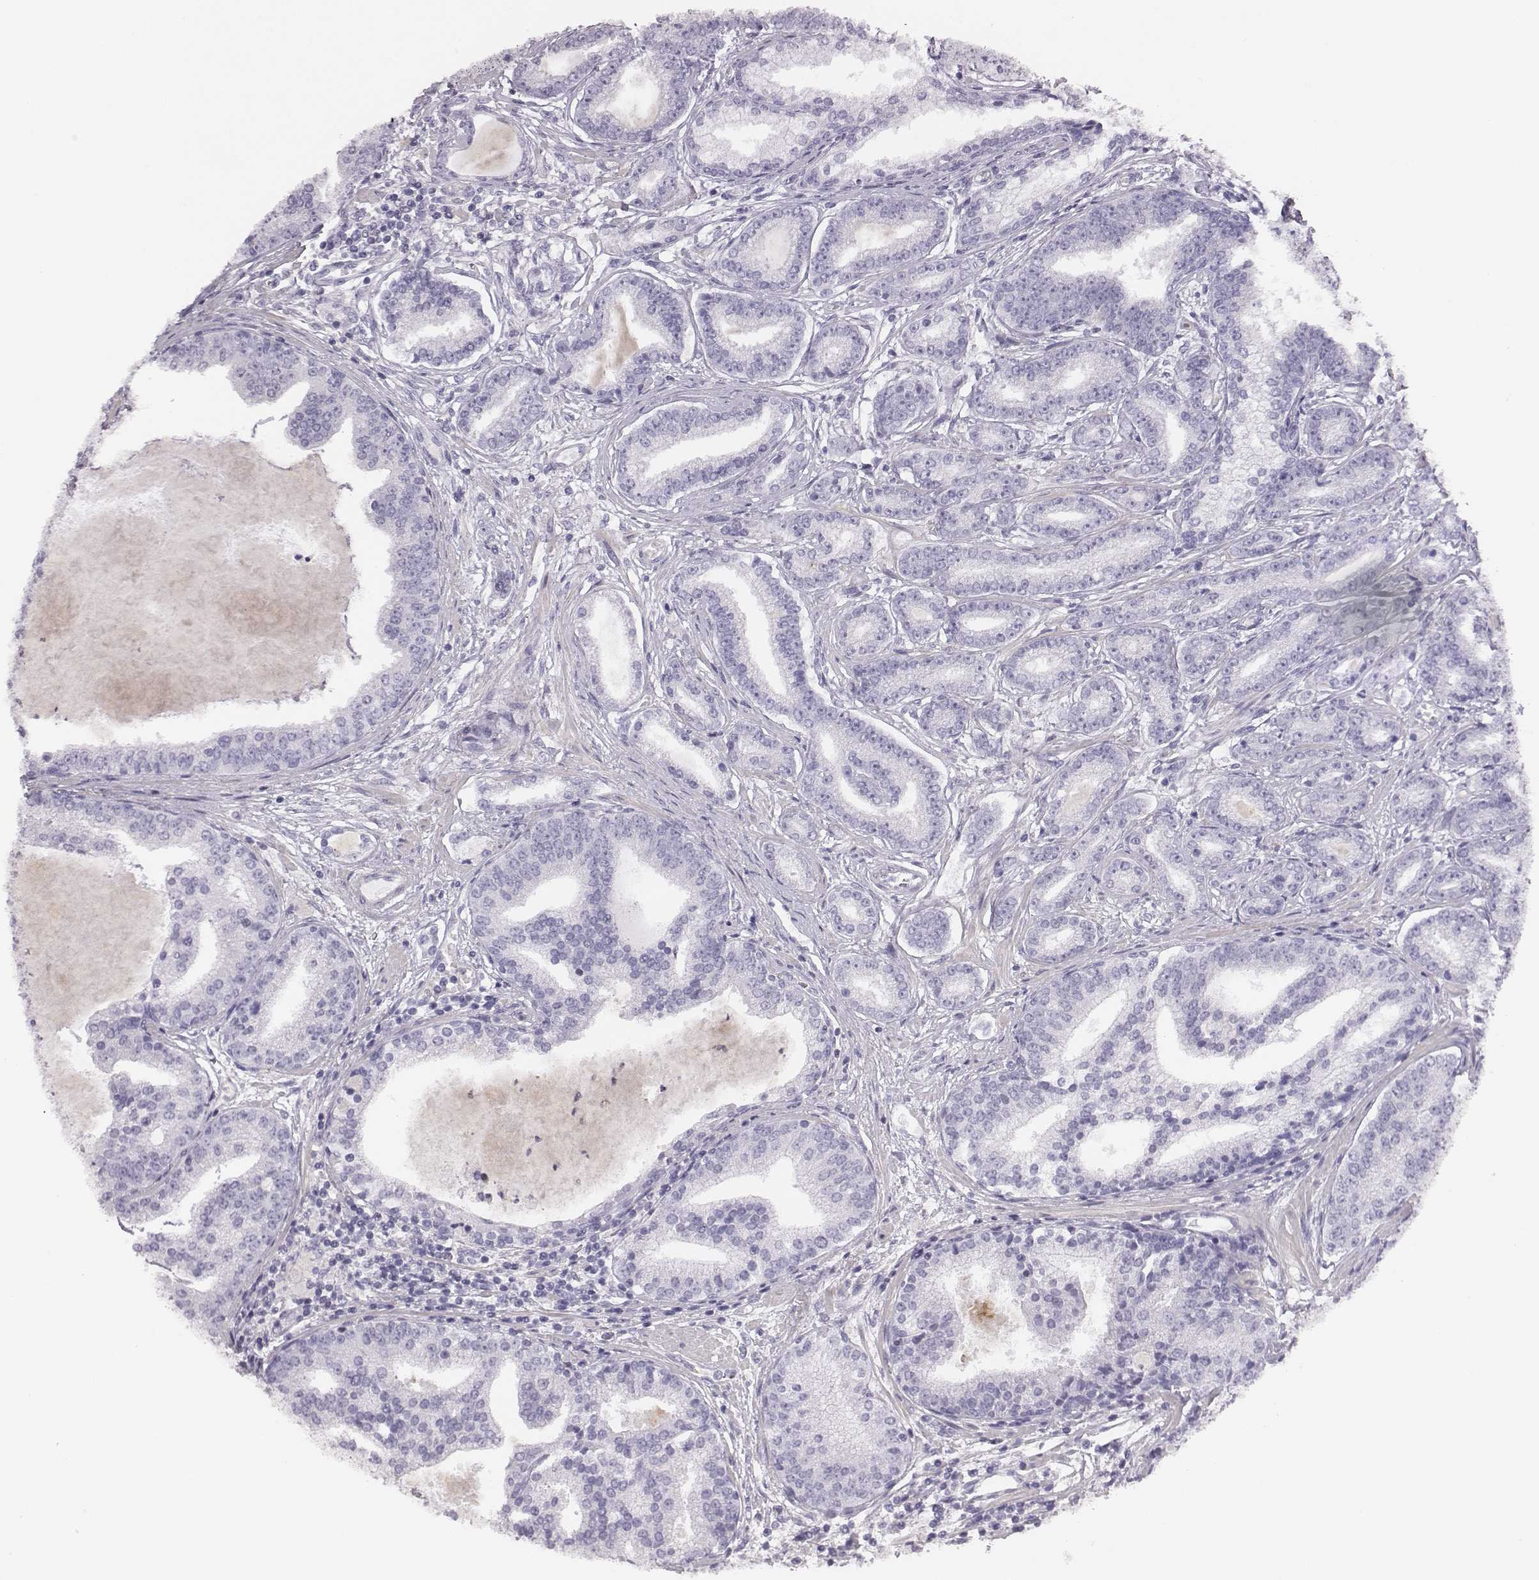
{"staining": {"intensity": "negative", "quantity": "none", "location": "none"}, "tissue": "prostate cancer", "cell_type": "Tumor cells", "image_type": "cancer", "snomed": [{"axis": "morphology", "description": "Adenocarcinoma, NOS"}, {"axis": "topography", "description": "Prostate"}], "caption": "This micrograph is of adenocarcinoma (prostate) stained with immunohistochemistry (IHC) to label a protein in brown with the nuclei are counter-stained blue. There is no positivity in tumor cells. (Stains: DAB immunohistochemistry (IHC) with hematoxylin counter stain, Microscopy: brightfield microscopy at high magnification).", "gene": "ADAM7", "patient": {"sex": "male", "age": 64}}